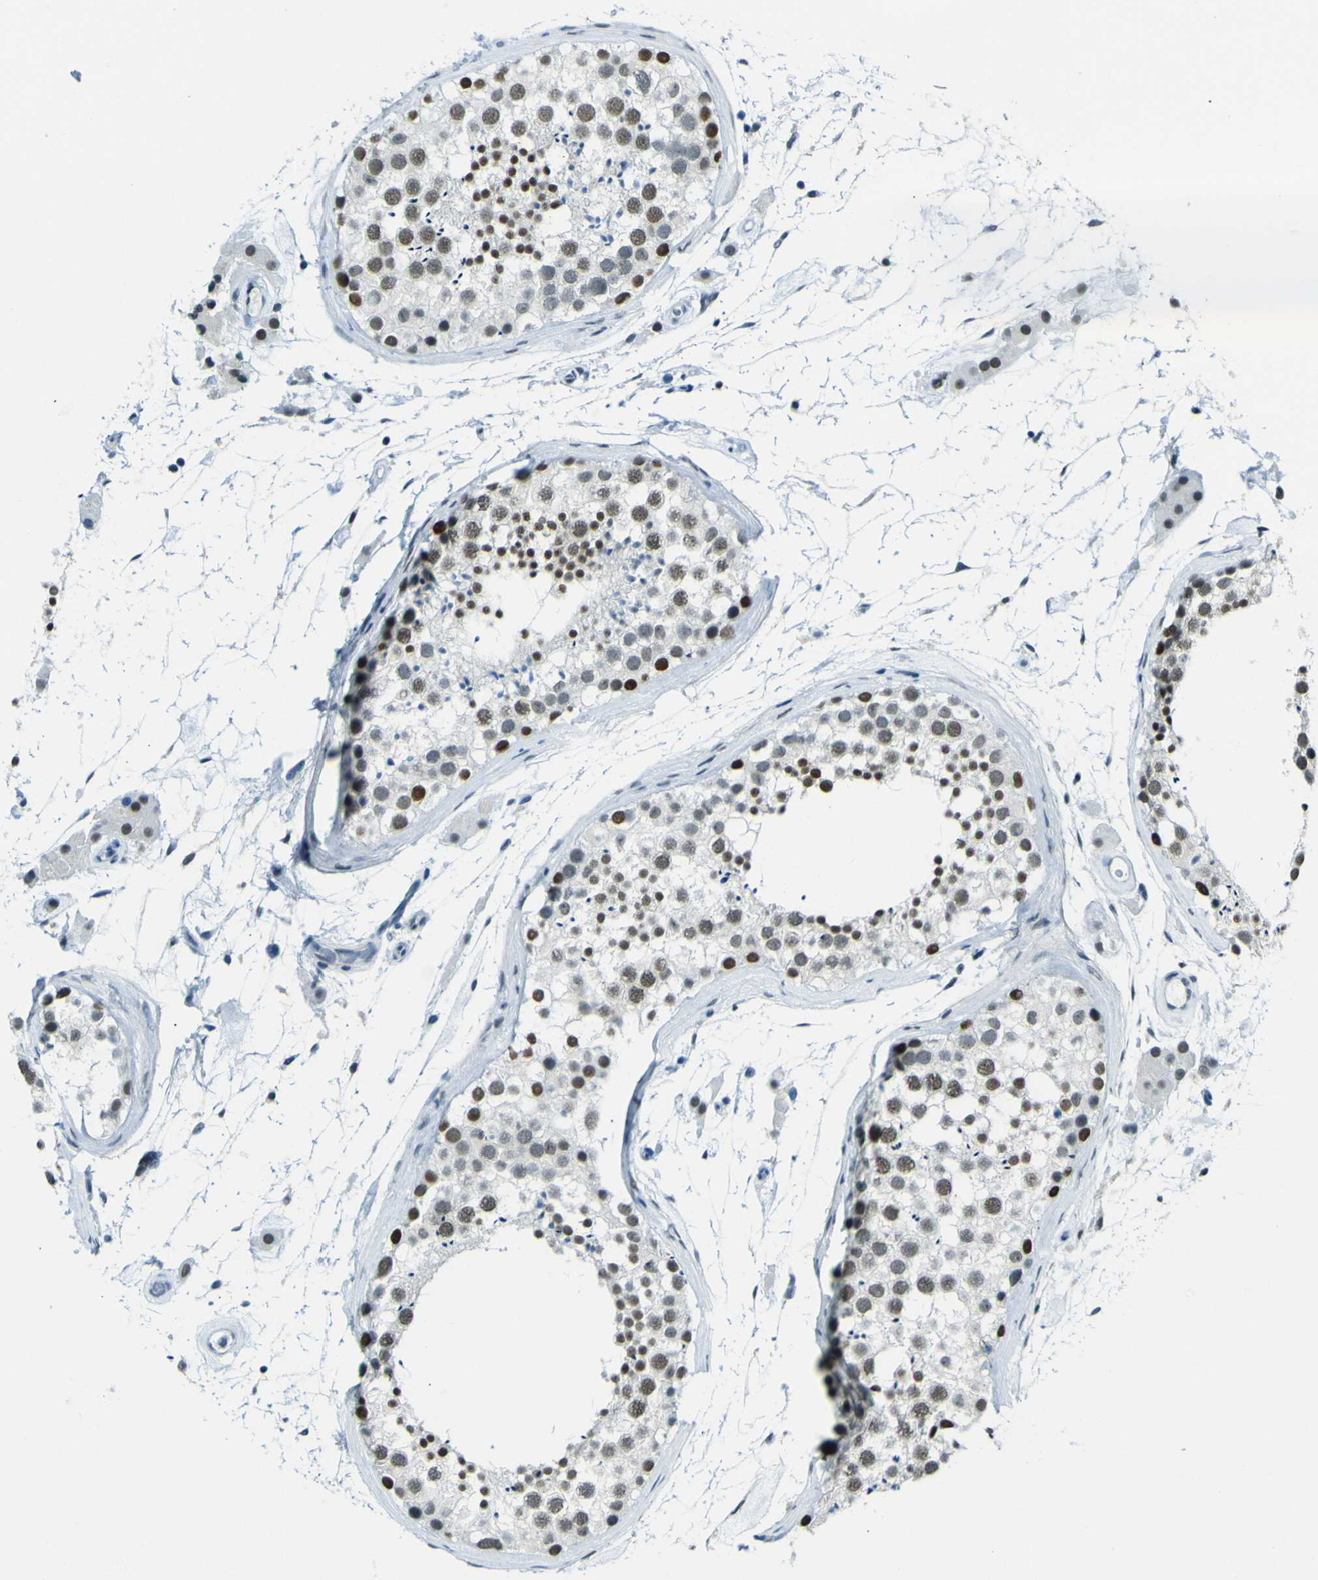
{"staining": {"intensity": "moderate", "quantity": "25%-75%", "location": "nuclear"}, "tissue": "testis", "cell_type": "Cells in seminiferous ducts", "image_type": "normal", "snomed": [{"axis": "morphology", "description": "Normal tissue, NOS"}, {"axis": "topography", "description": "Testis"}], "caption": "An immunohistochemistry micrograph of unremarkable tissue is shown. Protein staining in brown shows moderate nuclear positivity in testis within cells in seminiferous ducts. (Brightfield microscopy of DAB IHC at high magnification).", "gene": "CEBPG", "patient": {"sex": "male", "age": 46}}